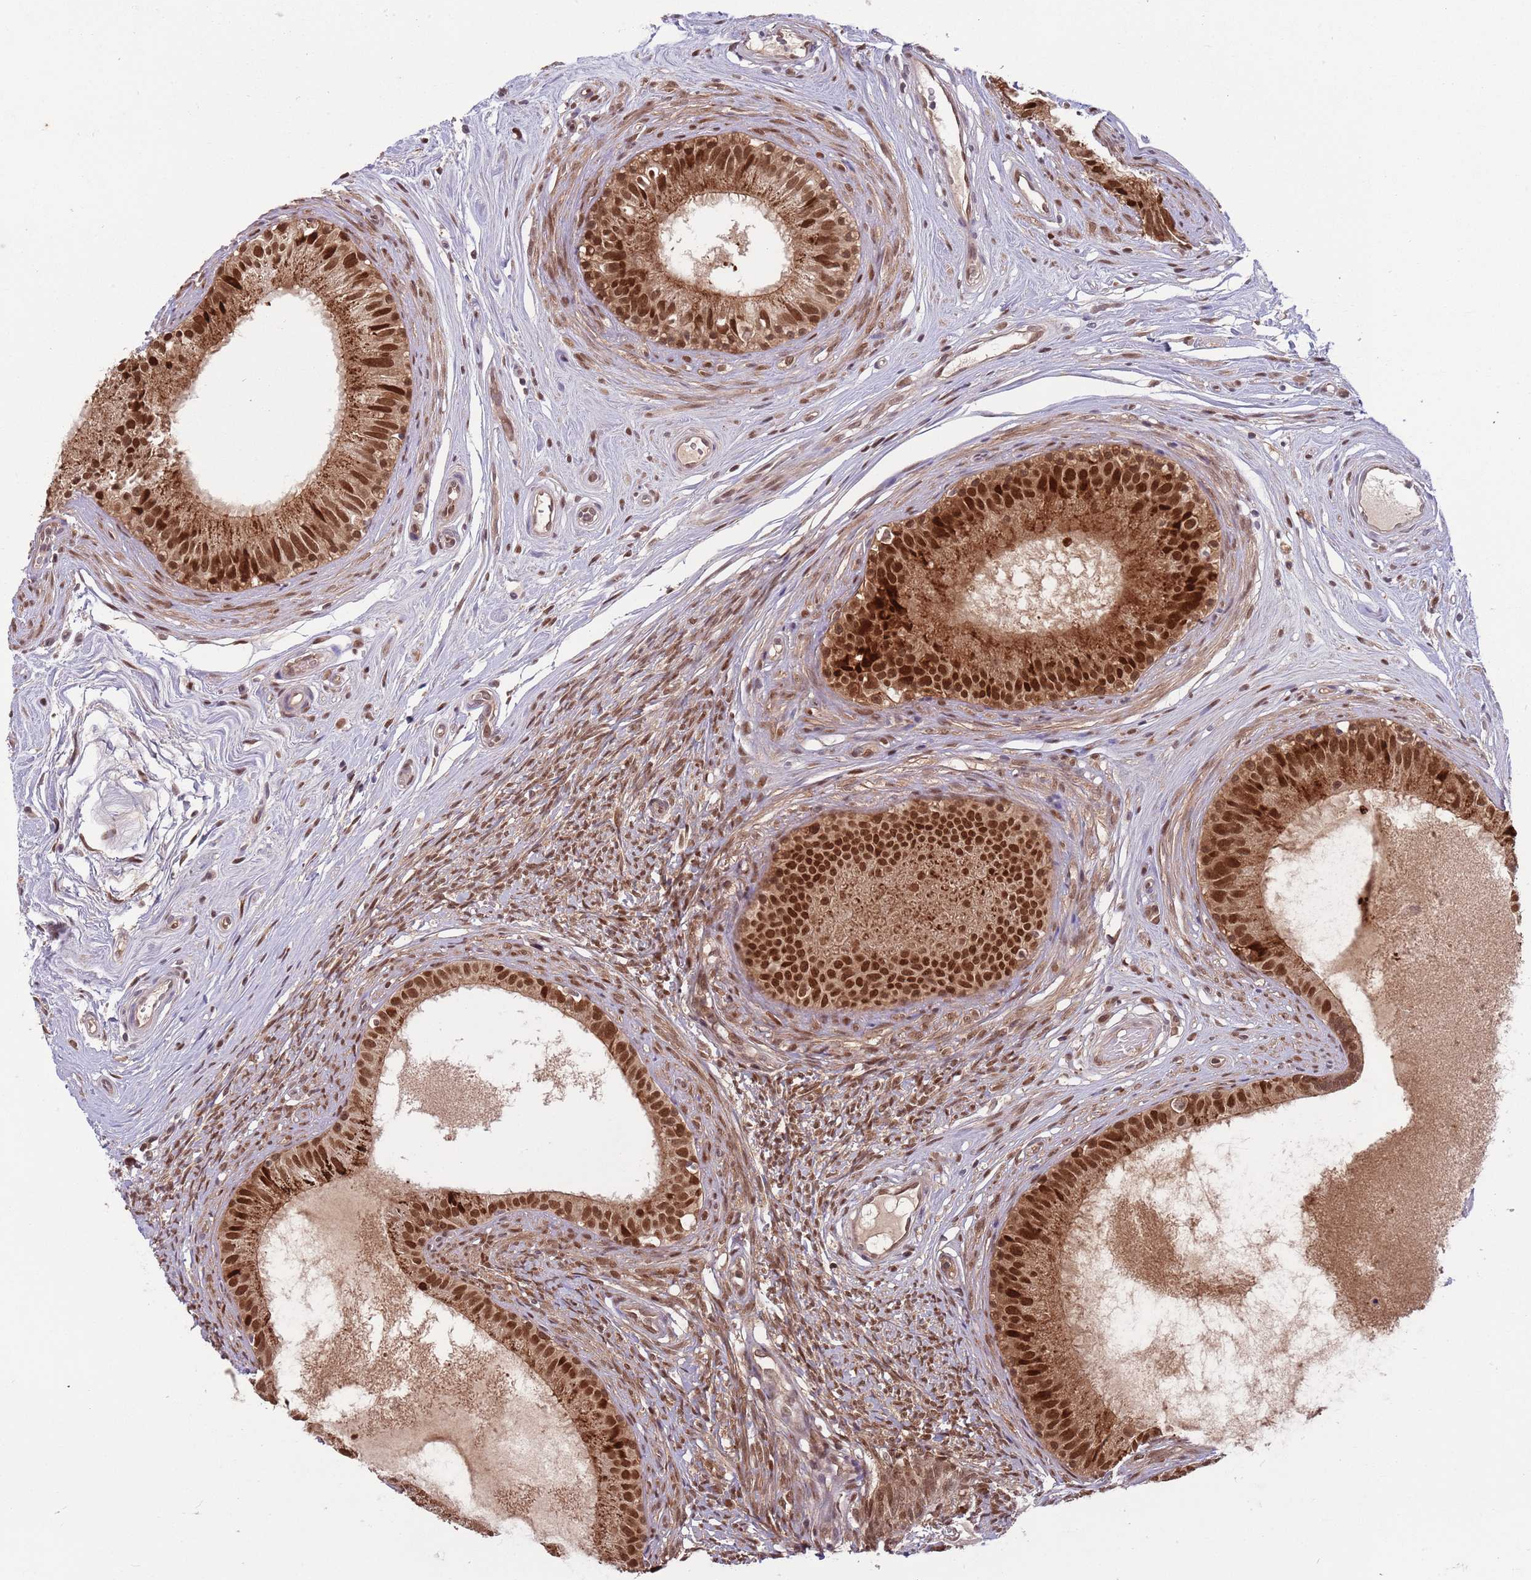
{"staining": {"intensity": "strong", "quantity": ">75%", "location": "cytoplasmic/membranous,nuclear"}, "tissue": "epididymis", "cell_type": "Glandular cells", "image_type": "normal", "snomed": [{"axis": "morphology", "description": "Normal tissue, NOS"}, {"axis": "topography", "description": "Epididymis"}], "caption": "This is an image of immunohistochemistry staining of normal epididymis, which shows strong staining in the cytoplasmic/membranous,nuclear of glandular cells.", "gene": "SALL1", "patient": {"sex": "male", "age": 74}}